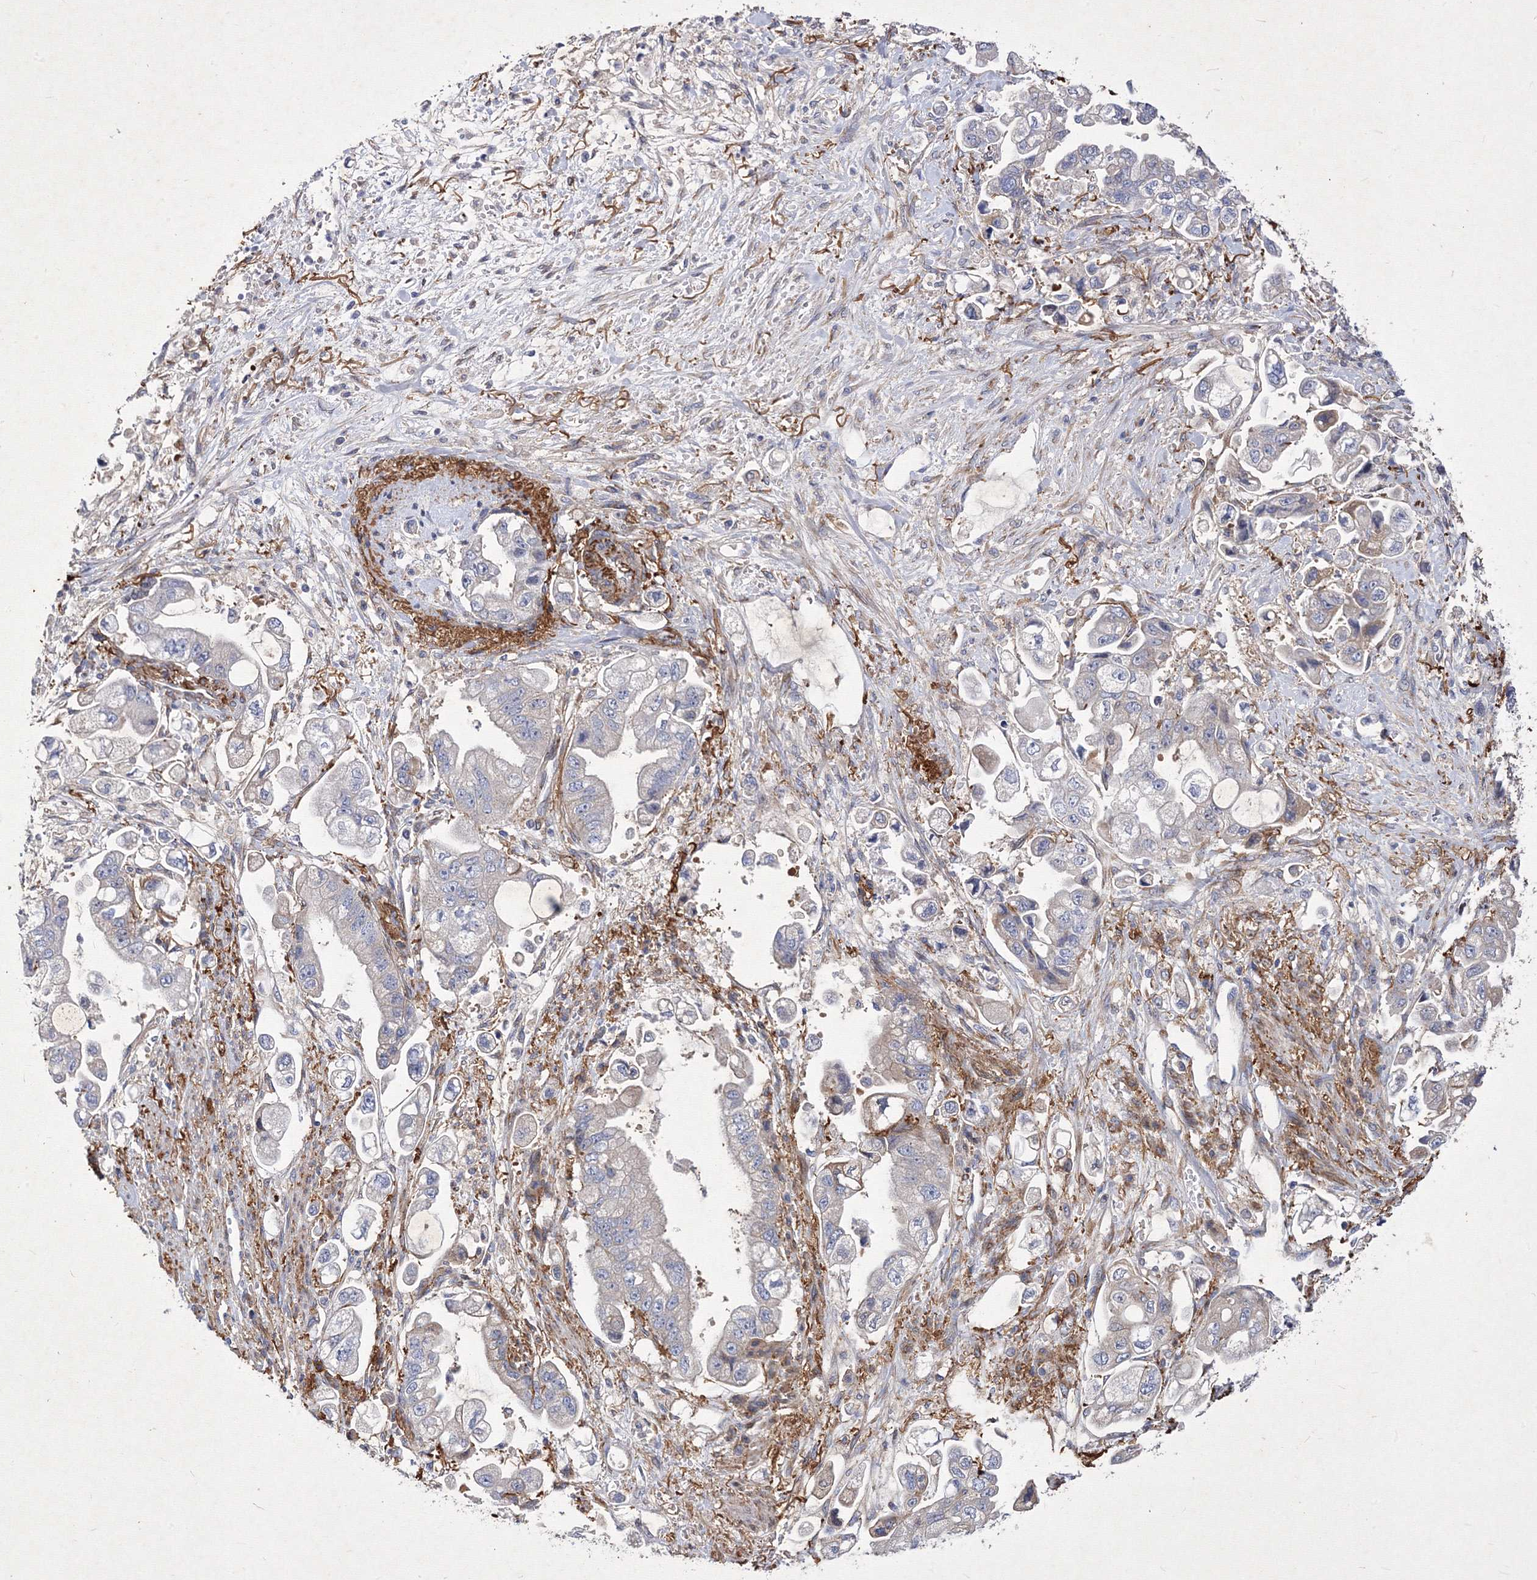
{"staining": {"intensity": "negative", "quantity": "none", "location": "none"}, "tissue": "stomach cancer", "cell_type": "Tumor cells", "image_type": "cancer", "snomed": [{"axis": "morphology", "description": "Adenocarcinoma, NOS"}, {"axis": "topography", "description": "Stomach"}], "caption": "Tumor cells show no significant protein positivity in stomach cancer (adenocarcinoma).", "gene": "SNX18", "patient": {"sex": "male", "age": 62}}